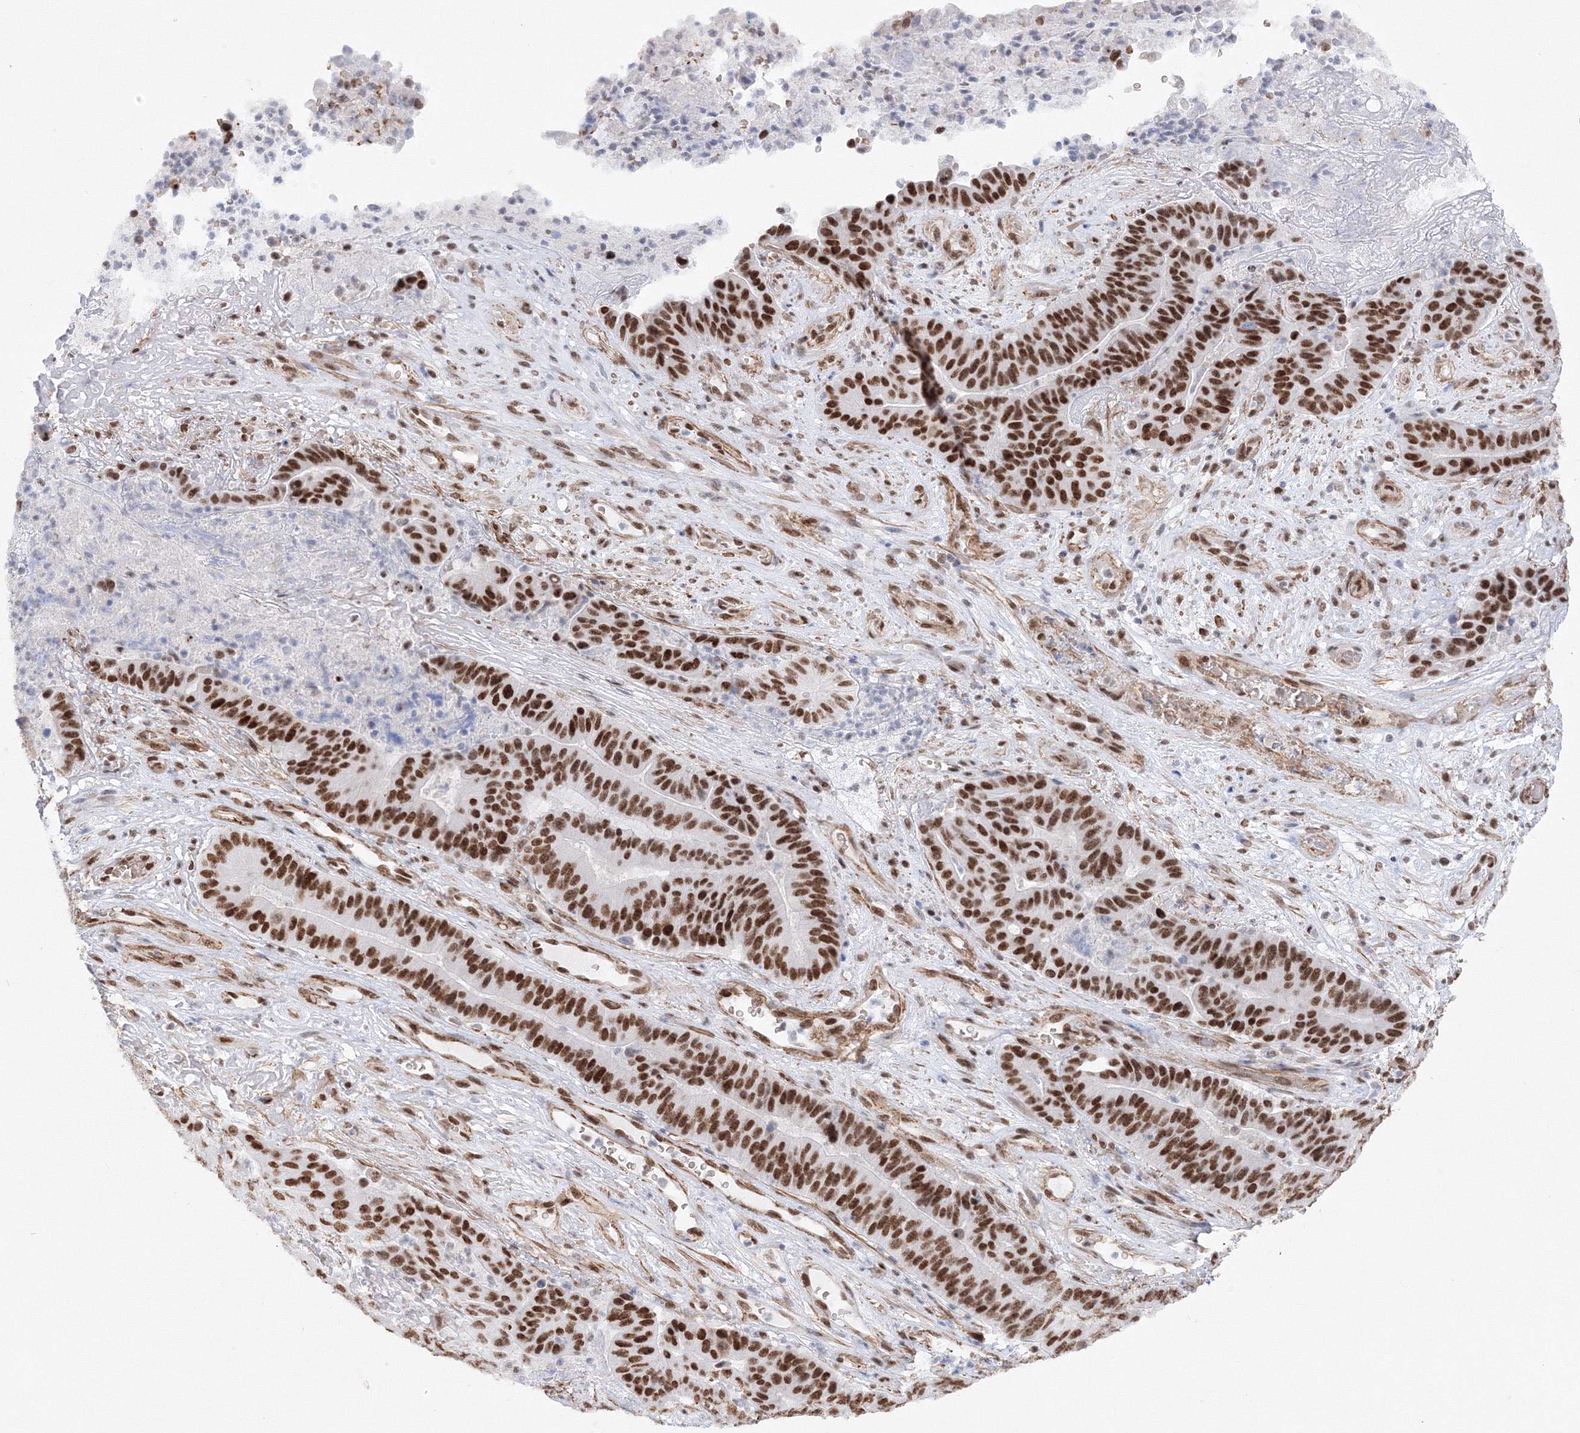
{"staining": {"intensity": "strong", "quantity": ">75%", "location": "nuclear"}, "tissue": "pancreatic cancer", "cell_type": "Tumor cells", "image_type": "cancer", "snomed": [{"axis": "morphology", "description": "Adenocarcinoma, NOS"}, {"axis": "topography", "description": "Pancreas"}], "caption": "Immunohistochemical staining of human pancreatic adenocarcinoma reveals high levels of strong nuclear protein positivity in approximately >75% of tumor cells.", "gene": "ZNF638", "patient": {"sex": "female", "age": 77}}